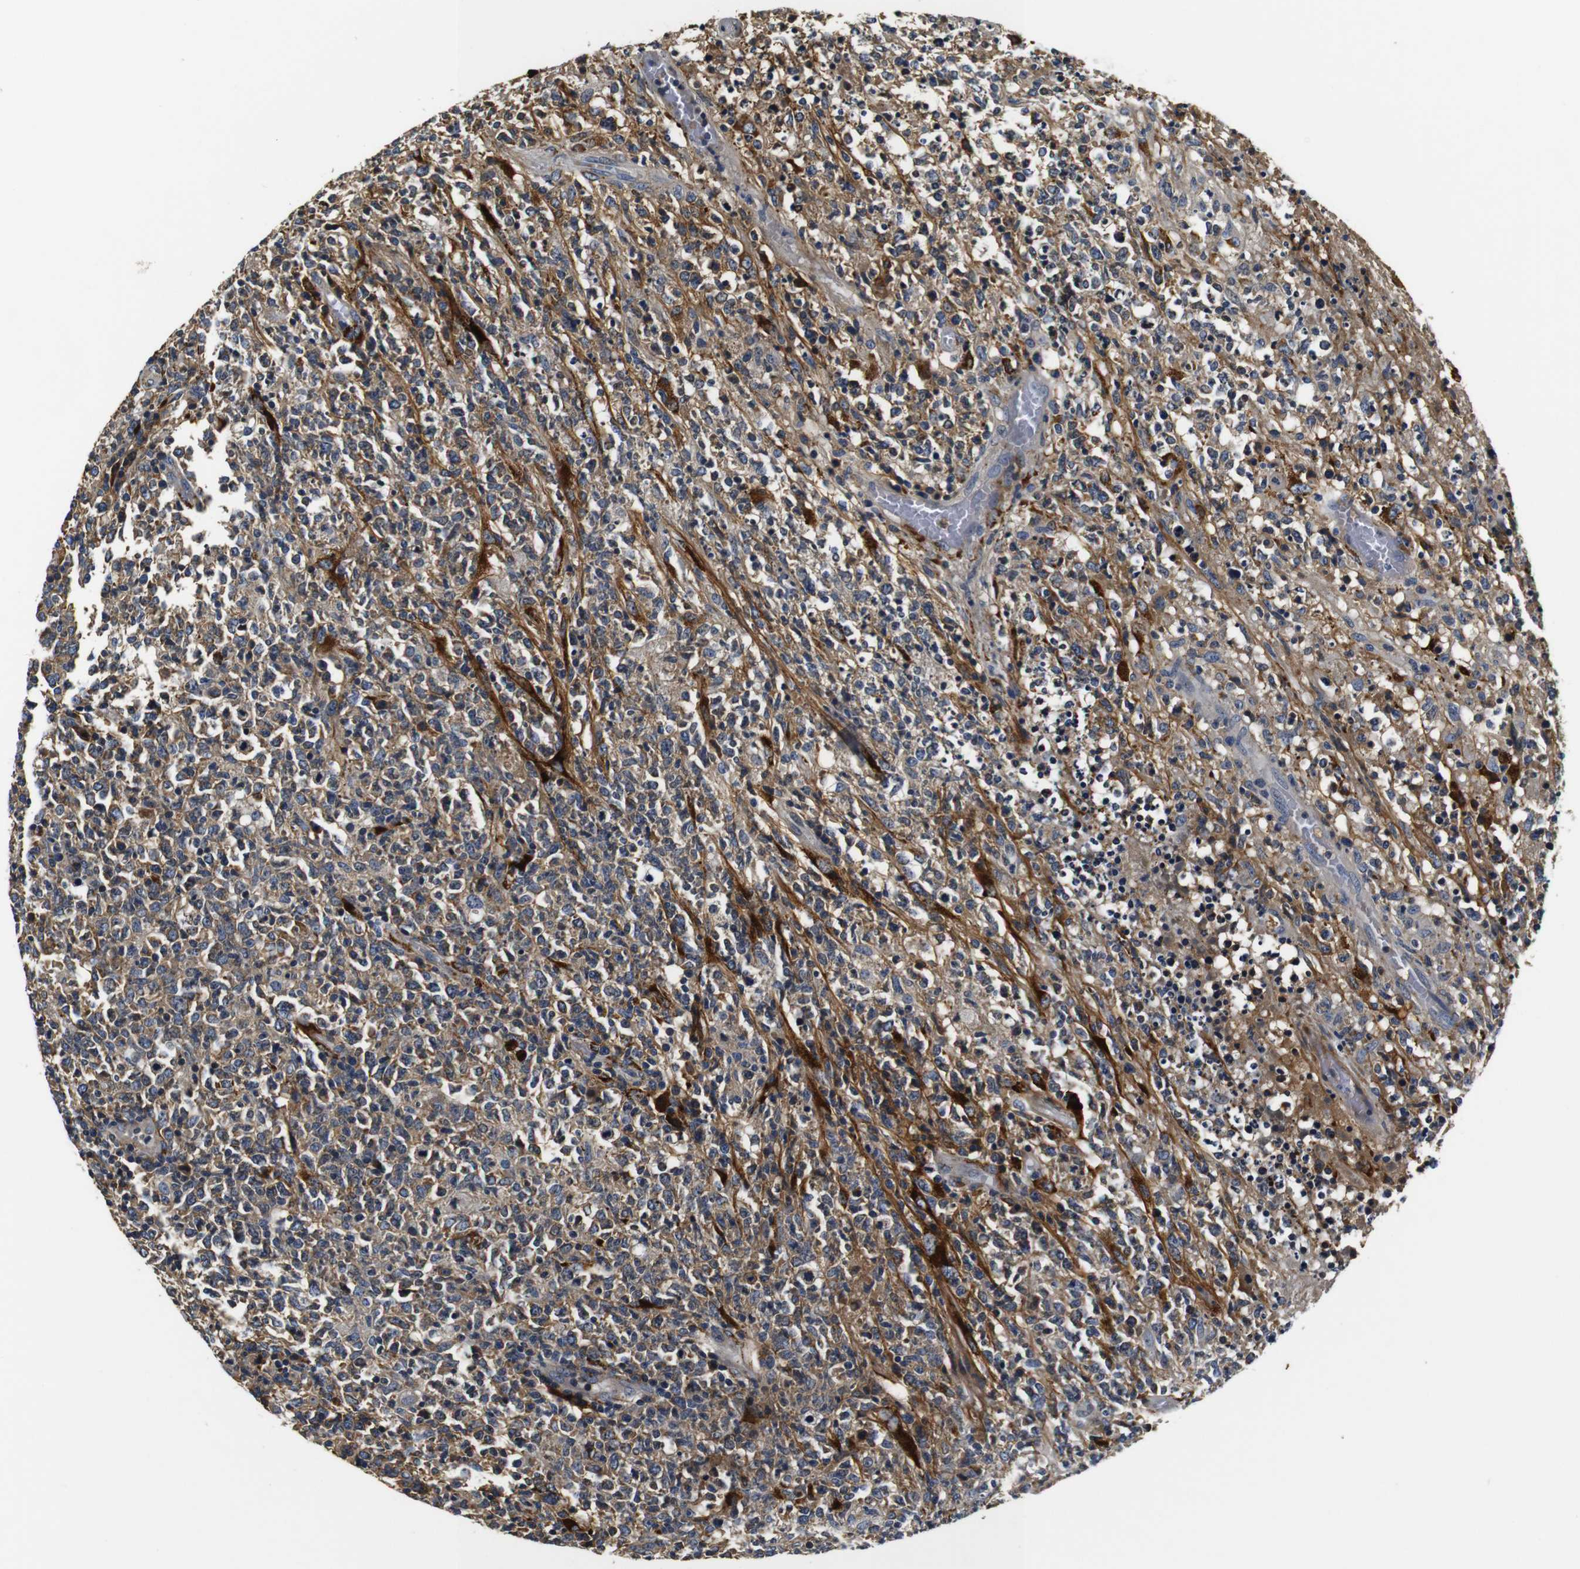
{"staining": {"intensity": "moderate", "quantity": ">75%", "location": "cytoplasmic/membranous"}, "tissue": "lymphoma", "cell_type": "Tumor cells", "image_type": "cancer", "snomed": [{"axis": "morphology", "description": "Malignant lymphoma, non-Hodgkin's type, High grade"}, {"axis": "topography", "description": "Lymph node"}], "caption": "Immunohistochemistry photomicrograph of neoplastic tissue: human lymphoma stained using immunohistochemistry shows medium levels of moderate protein expression localized specifically in the cytoplasmic/membranous of tumor cells, appearing as a cytoplasmic/membranous brown color.", "gene": "COL1A1", "patient": {"sex": "female", "age": 84}}